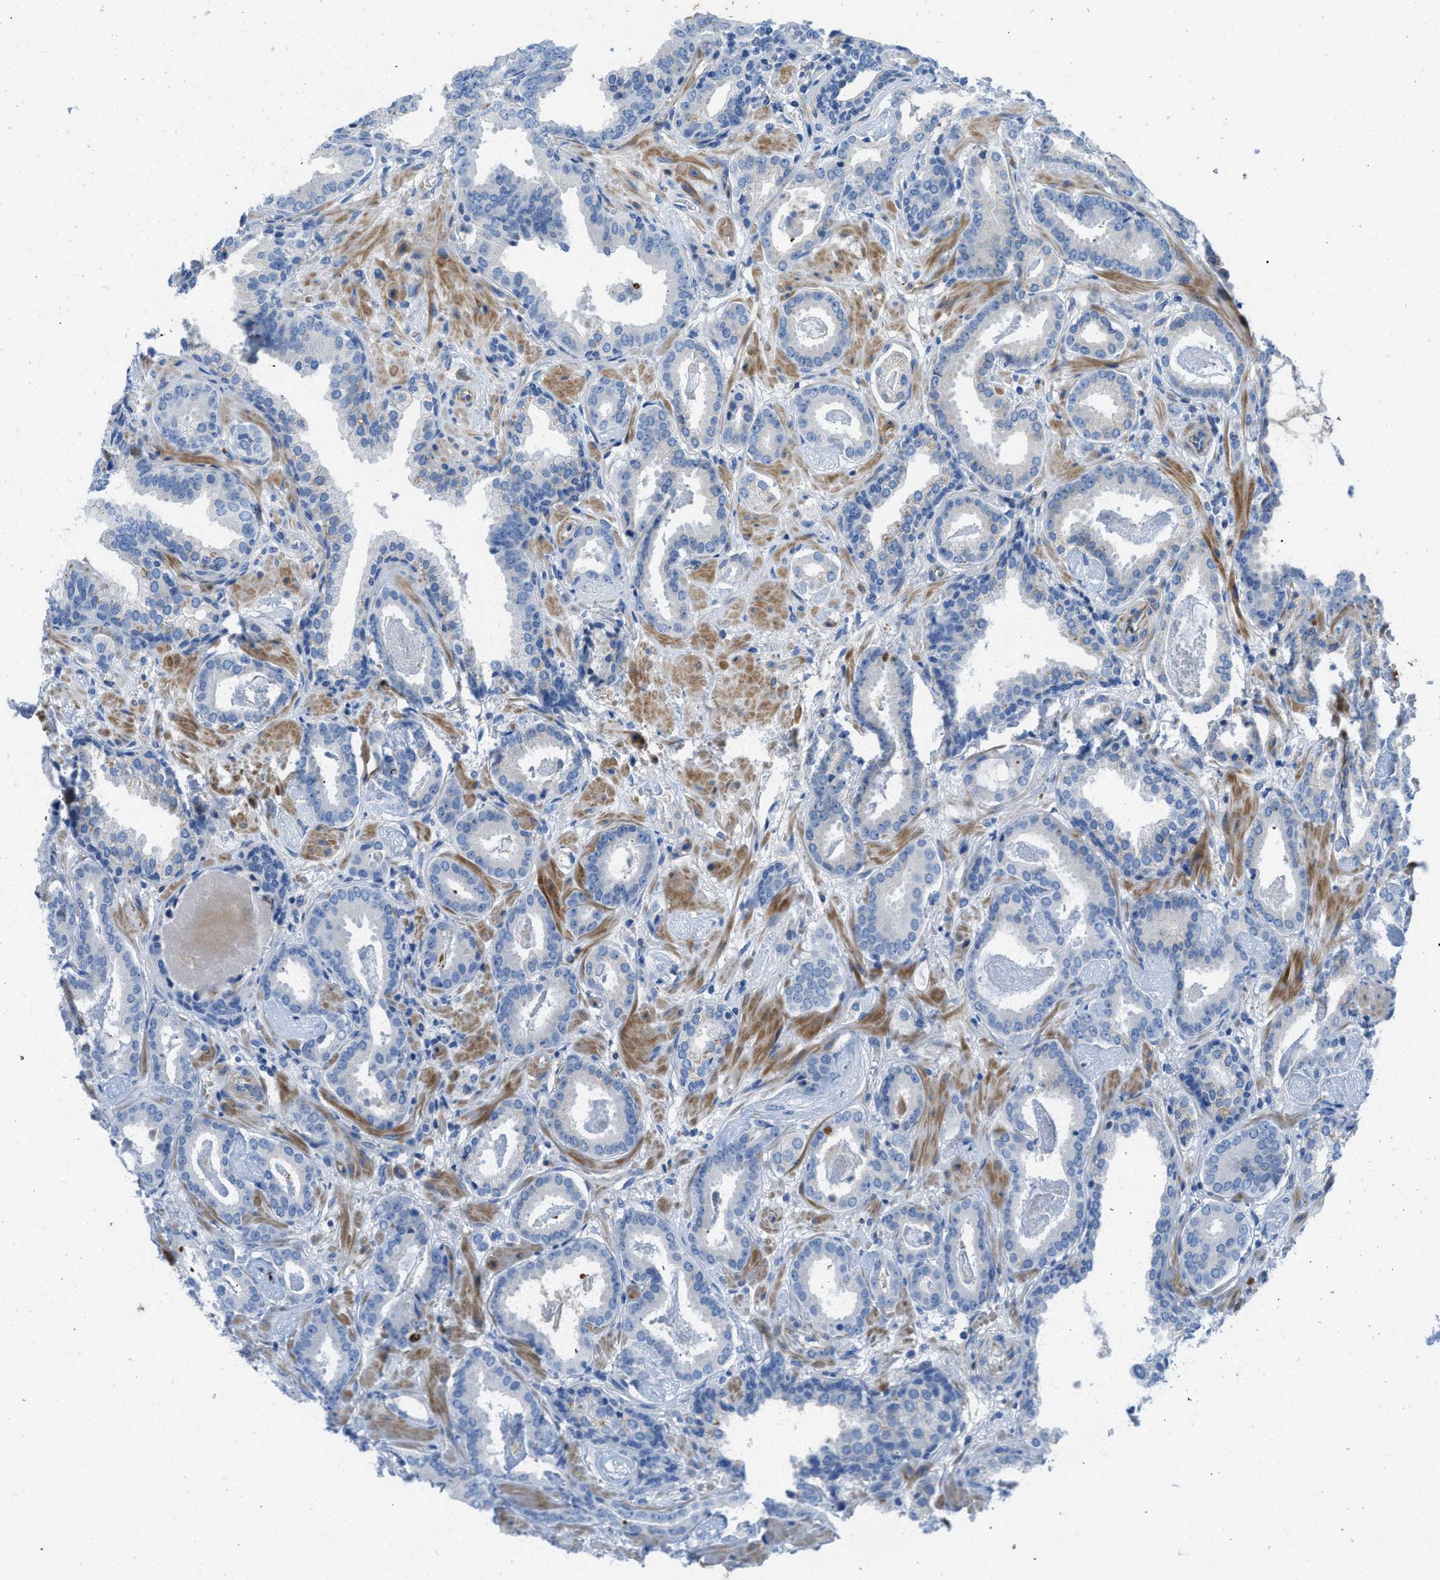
{"staining": {"intensity": "negative", "quantity": "none", "location": "none"}, "tissue": "prostate cancer", "cell_type": "Tumor cells", "image_type": "cancer", "snomed": [{"axis": "morphology", "description": "Adenocarcinoma, Low grade"}, {"axis": "topography", "description": "Prostate"}], "caption": "A high-resolution photomicrograph shows immunohistochemistry (IHC) staining of prostate low-grade adenocarcinoma, which demonstrates no significant expression in tumor cells.", "gene": "XCR1", "patient": {"sex": "male", "age": 53}}